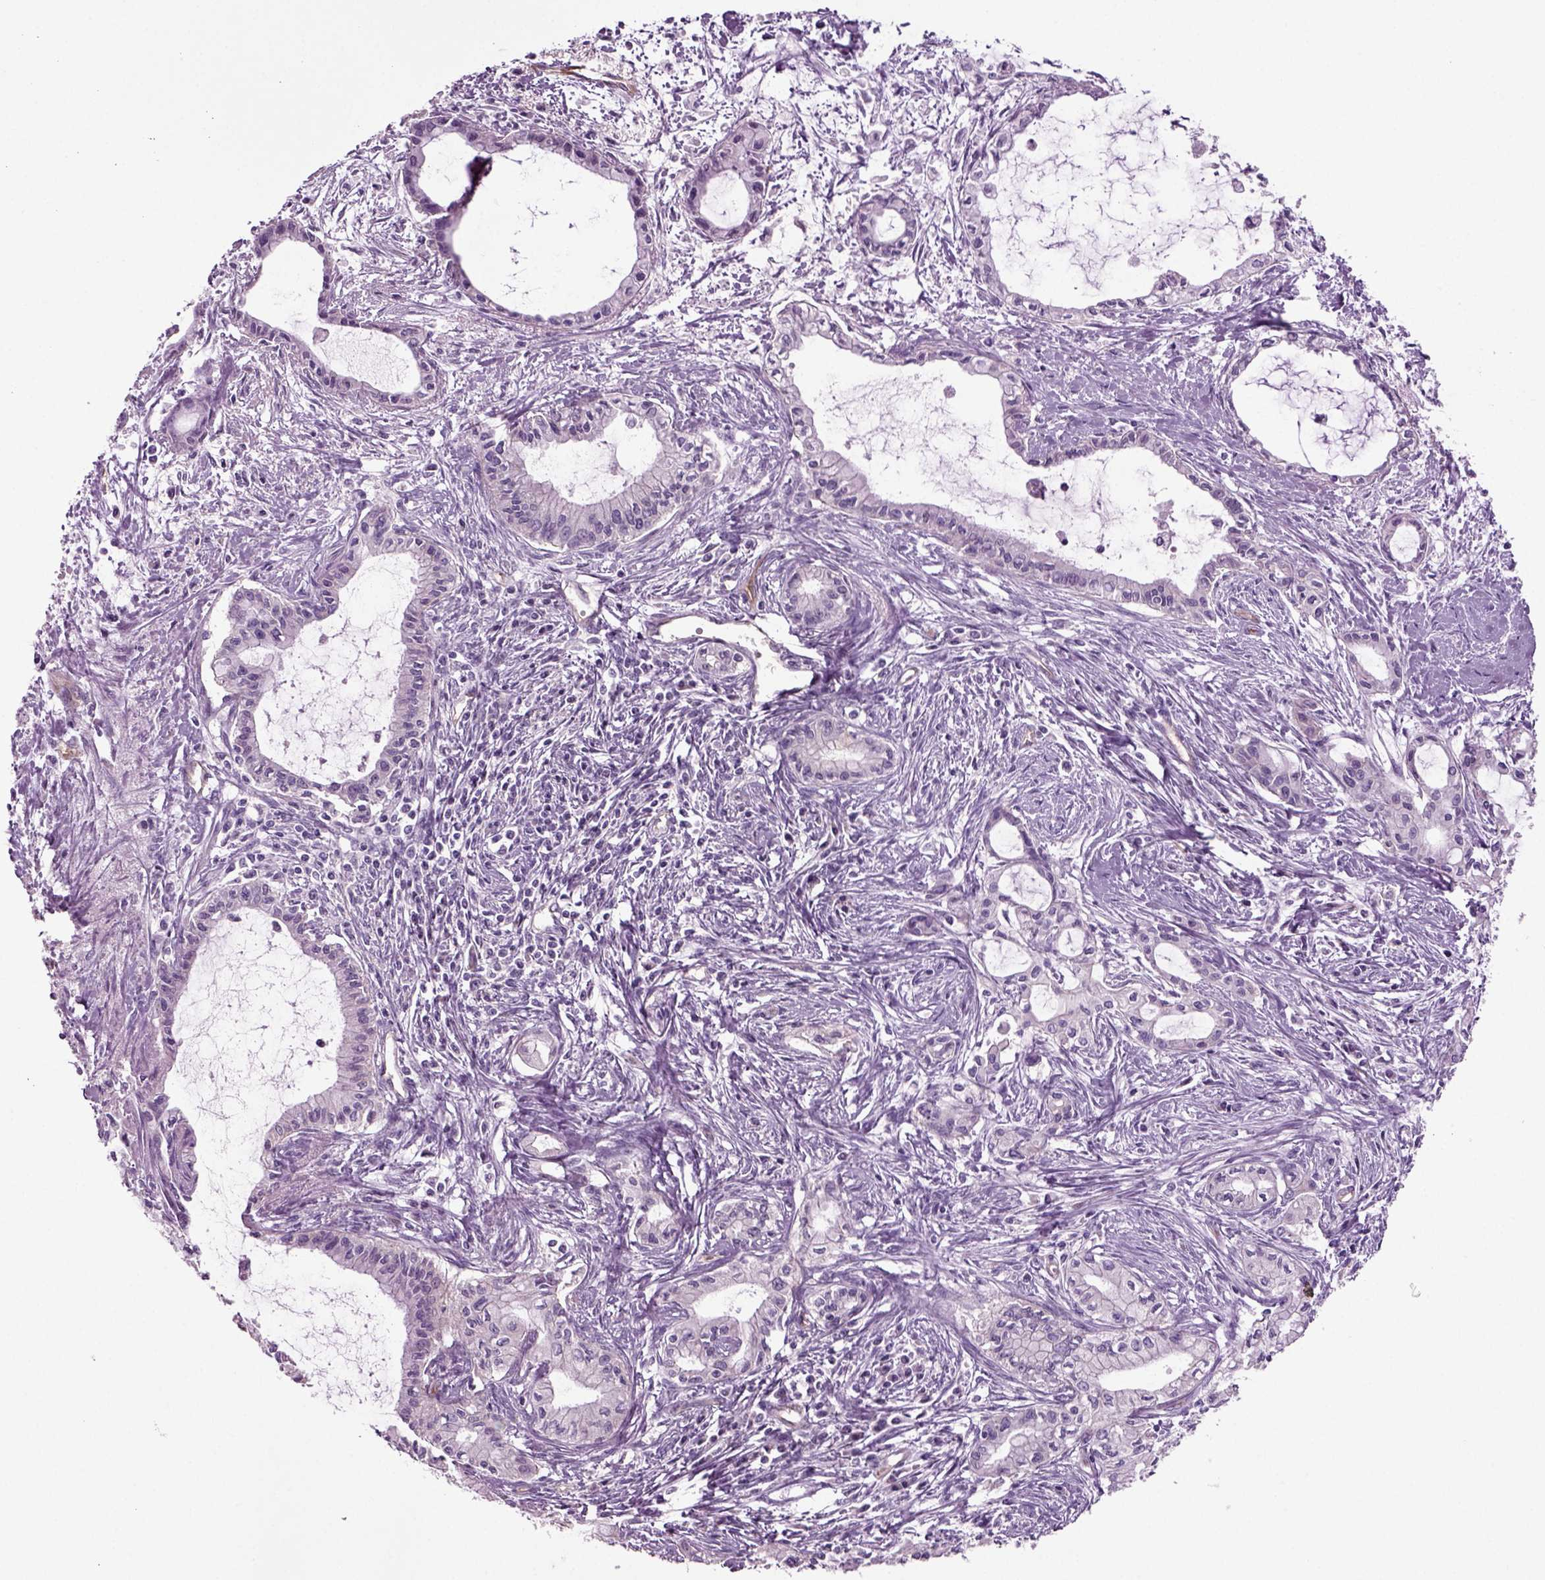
{"staining": {"intensity": "negative", "quantity": "none", "location": "none"}, "tissue": "pancreatic cancer", "cell_type": "Tumor cells", "image_type": "cancer", "snomed": [{"axis": "morphology", "description": "Adenocarcinoma, NOS"}, {"axis": "topography", "description": "Pancreas"}], "caption": "A high-resolution histopathology image shows immunohistochemistry staining of pancreatic cancer, which displays no significant expression in tumor cells.", "gene": "COL9A2", "patient": {"sex": "male", "age": 48}}